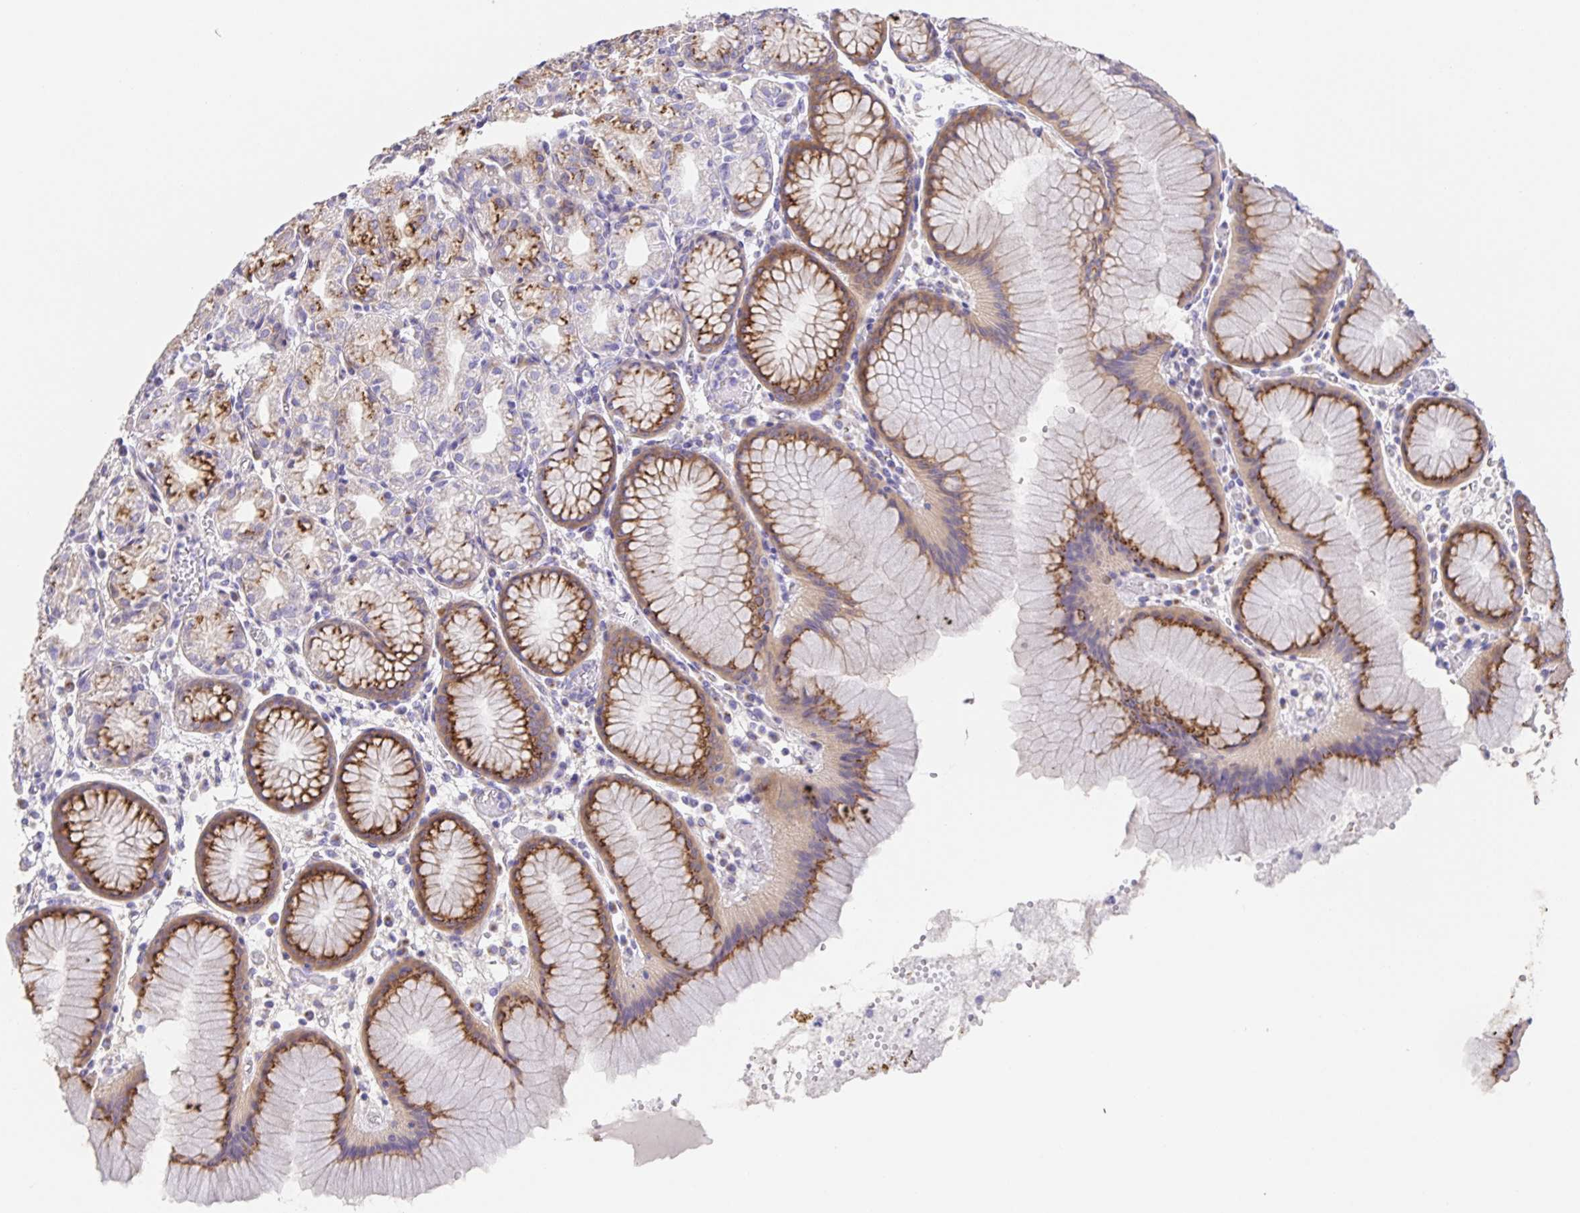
{"staining": {"intensity": "moderate", "quantity": "25%-75%", "location": "cytoplasmic/membranous"}, "tissue": "stomach", "cell_type": "Glandular cells", "image_type": "normal", "snomed": [{"axis": "morphology", "description": "Normal tissue, NOS"}, {"axis": "topography", "description": "Stomach"}], "caption": "Protein staining shows moderate cytoplasmic/membranous staining in approximately 25%-75% of glandular cells in unremarkable stomach.", "gene": "PRR36", "patient": {"sex": "female", "age": 57}}